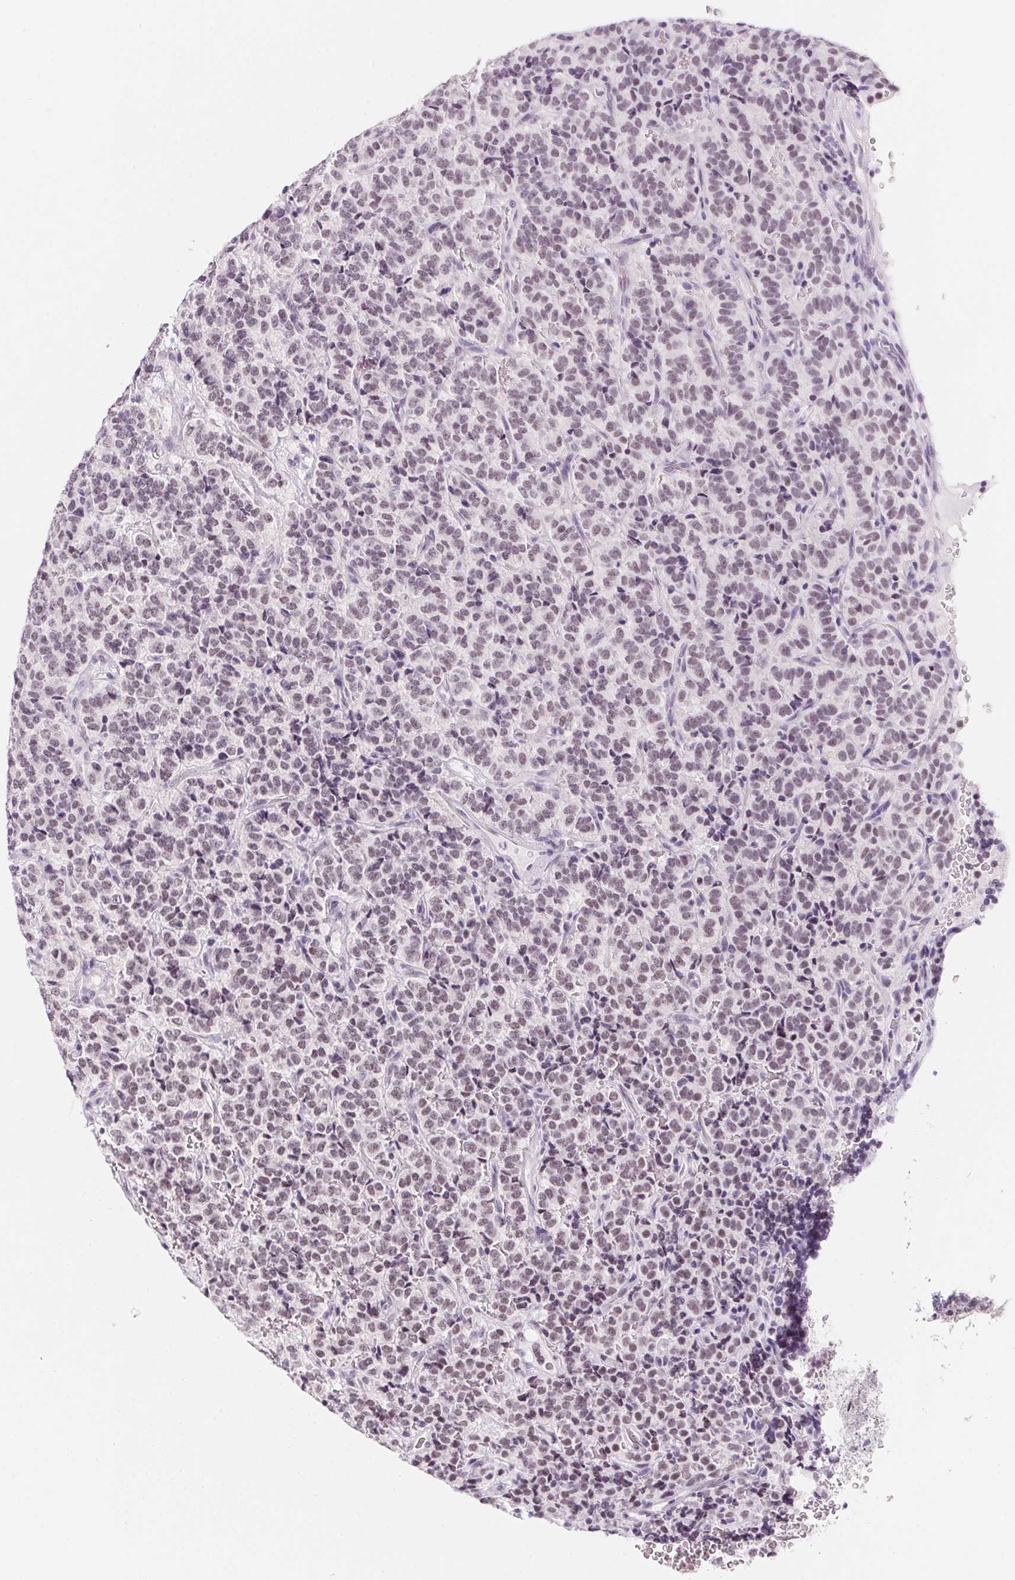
{"staining": {"intensity": "weak", "quantity": "25%-75%", "location": "nuclear"}, "tissue": "carcinoid", "cell_type": "Tumor cells", "image_type": "cancer", "snomed": [{"axis": "morphology", "description": "Carcinoid, malignant, NOS"}, {"axis": "topography", "description": "Pancreas"}], "caption": "Immunohistochemical staining of malignant carcinoid exhibits low levels of weak nuclear protein staining in approximately 25%-75% of tumor cells.", "gene": "ZIC4", "patient": {"sex": "male", "age": 36}}